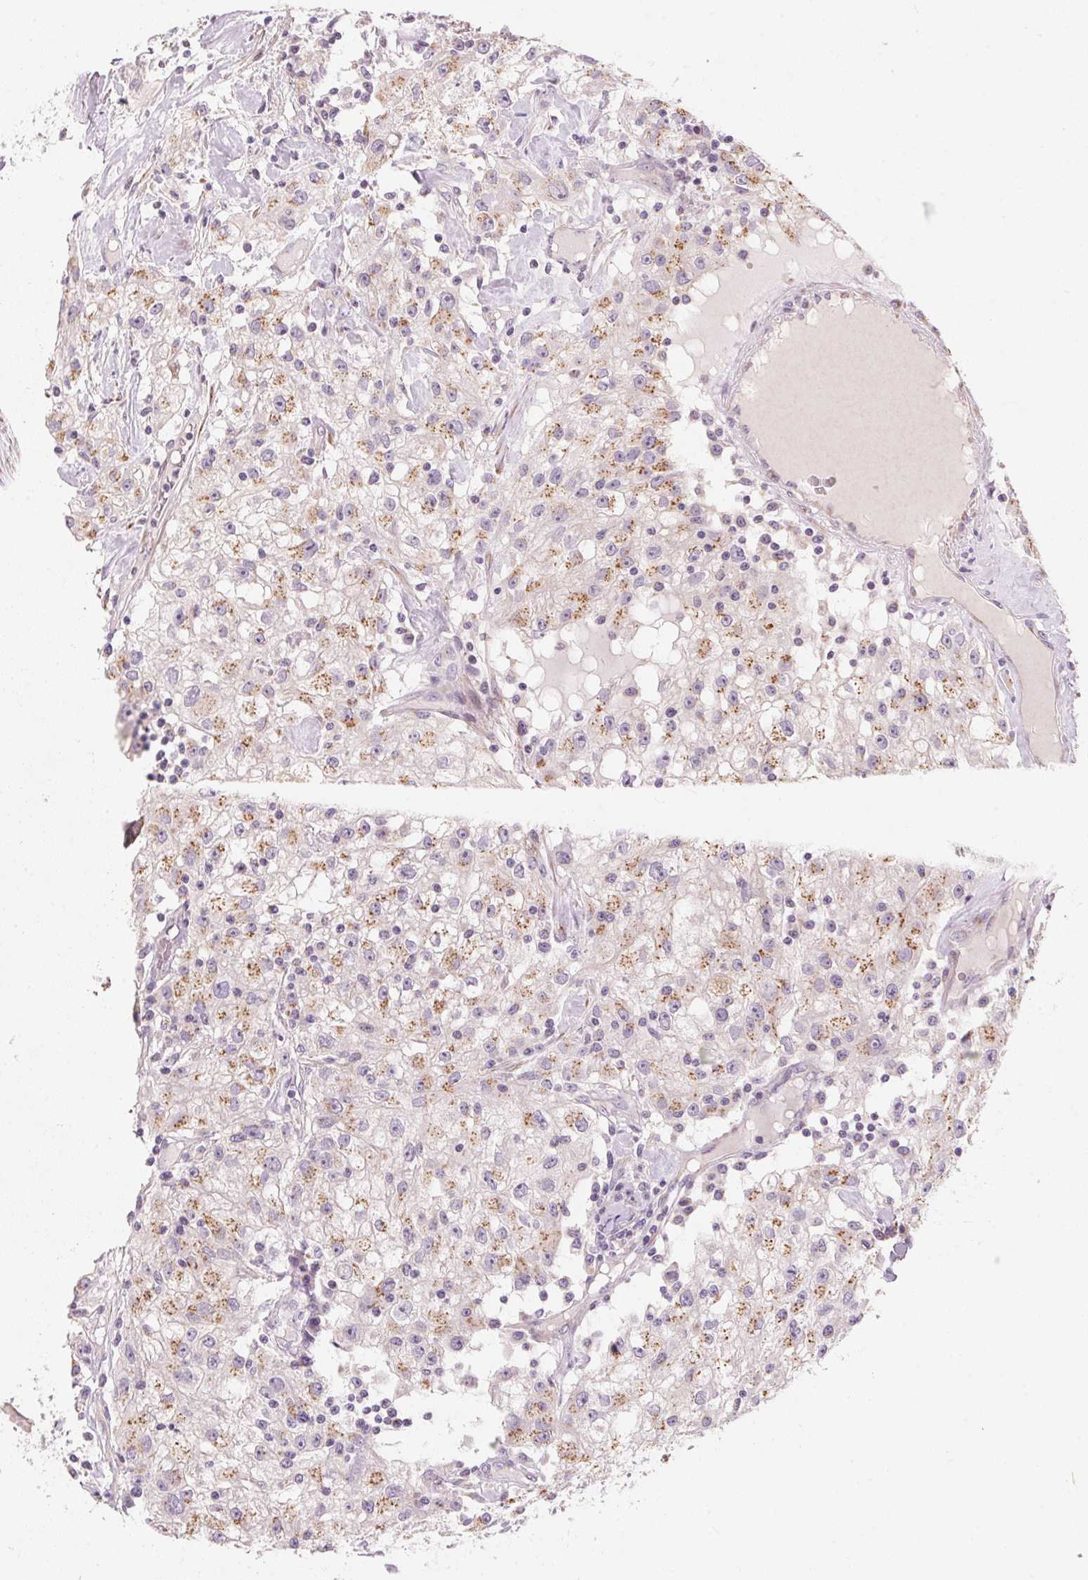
{"staining": {"intensity": "weak", "quantity": ">75%", "location": "cytoplasmic/membranous"}, "tissue": "renal cancer", "cell_type": "Tumor cells", "image_type": "cancer", "snomed": [{"axis": "morphology", "description": "Adenocarcinoma, NOS"}, {"axis": "topography", "description": "Kidney"}], "caption": "Weak cytoplasmic/membranous protein expression is identified in approximately >75% of tumor cells in adenocarcinoma (renal).", "gene": "DRAM2", "patient": {"sex": "female", "age": 67}}